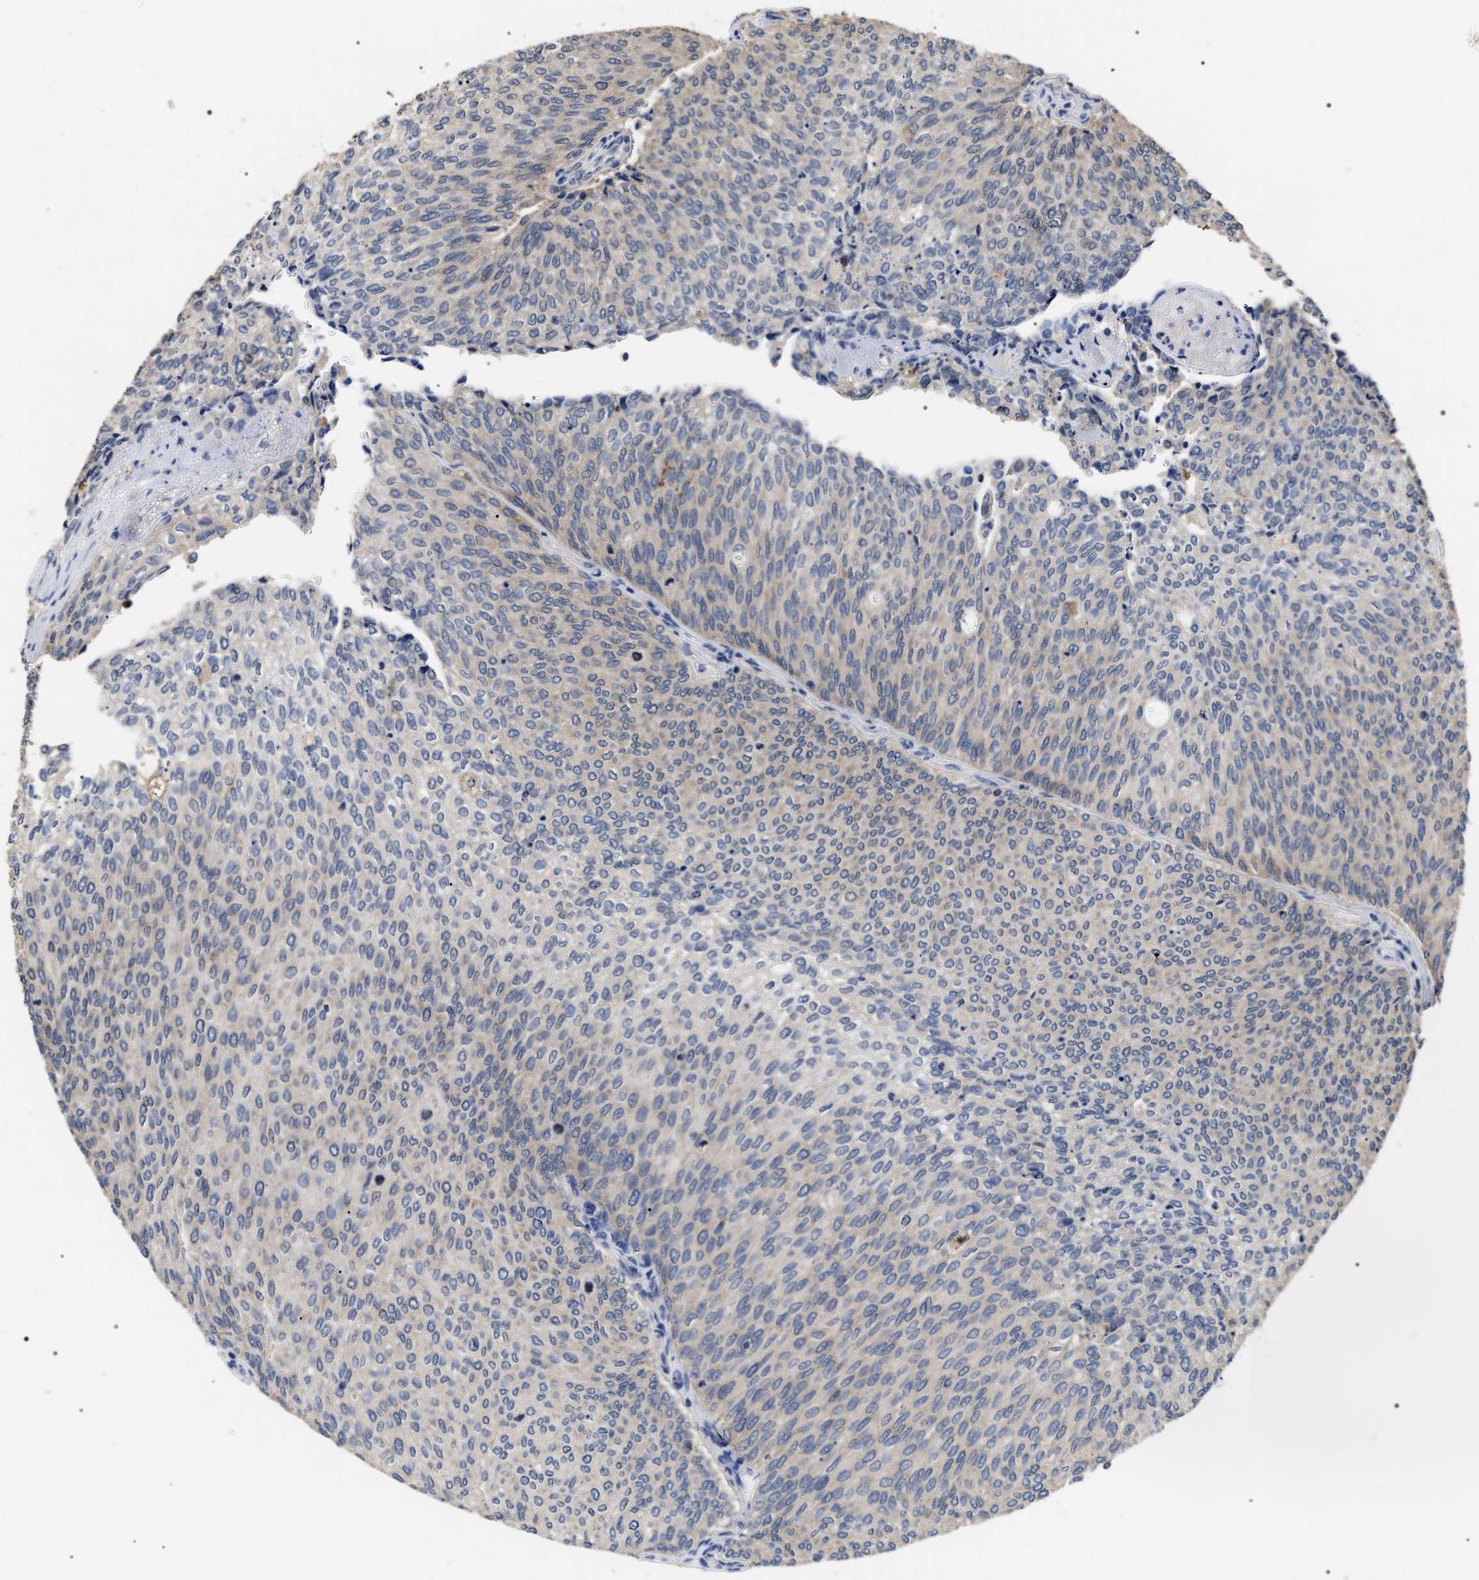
{"staining": {"intensity": "weak", "quantity": "25%-75%", "location": "cytoplasmic/membranous"}, "tissue": "urothelial cancer", "cell_type": "Tumor cells", "image_type": "cancer", "snomed": [{"axis": "morphology", "description": "Urothelial carcinoma, Low grade"}, {"axis": "topography", "description": "Urinary bladder"}], "caption": "Protein expression by immunohistochemistry (IHC) demonstrates weak cytoplasmic/membranous positivity in about 25%-75% of tumor cells in urothelial cancer.", "gene": "UPF3A", "patient": {"sex": "female", "age": 79}}